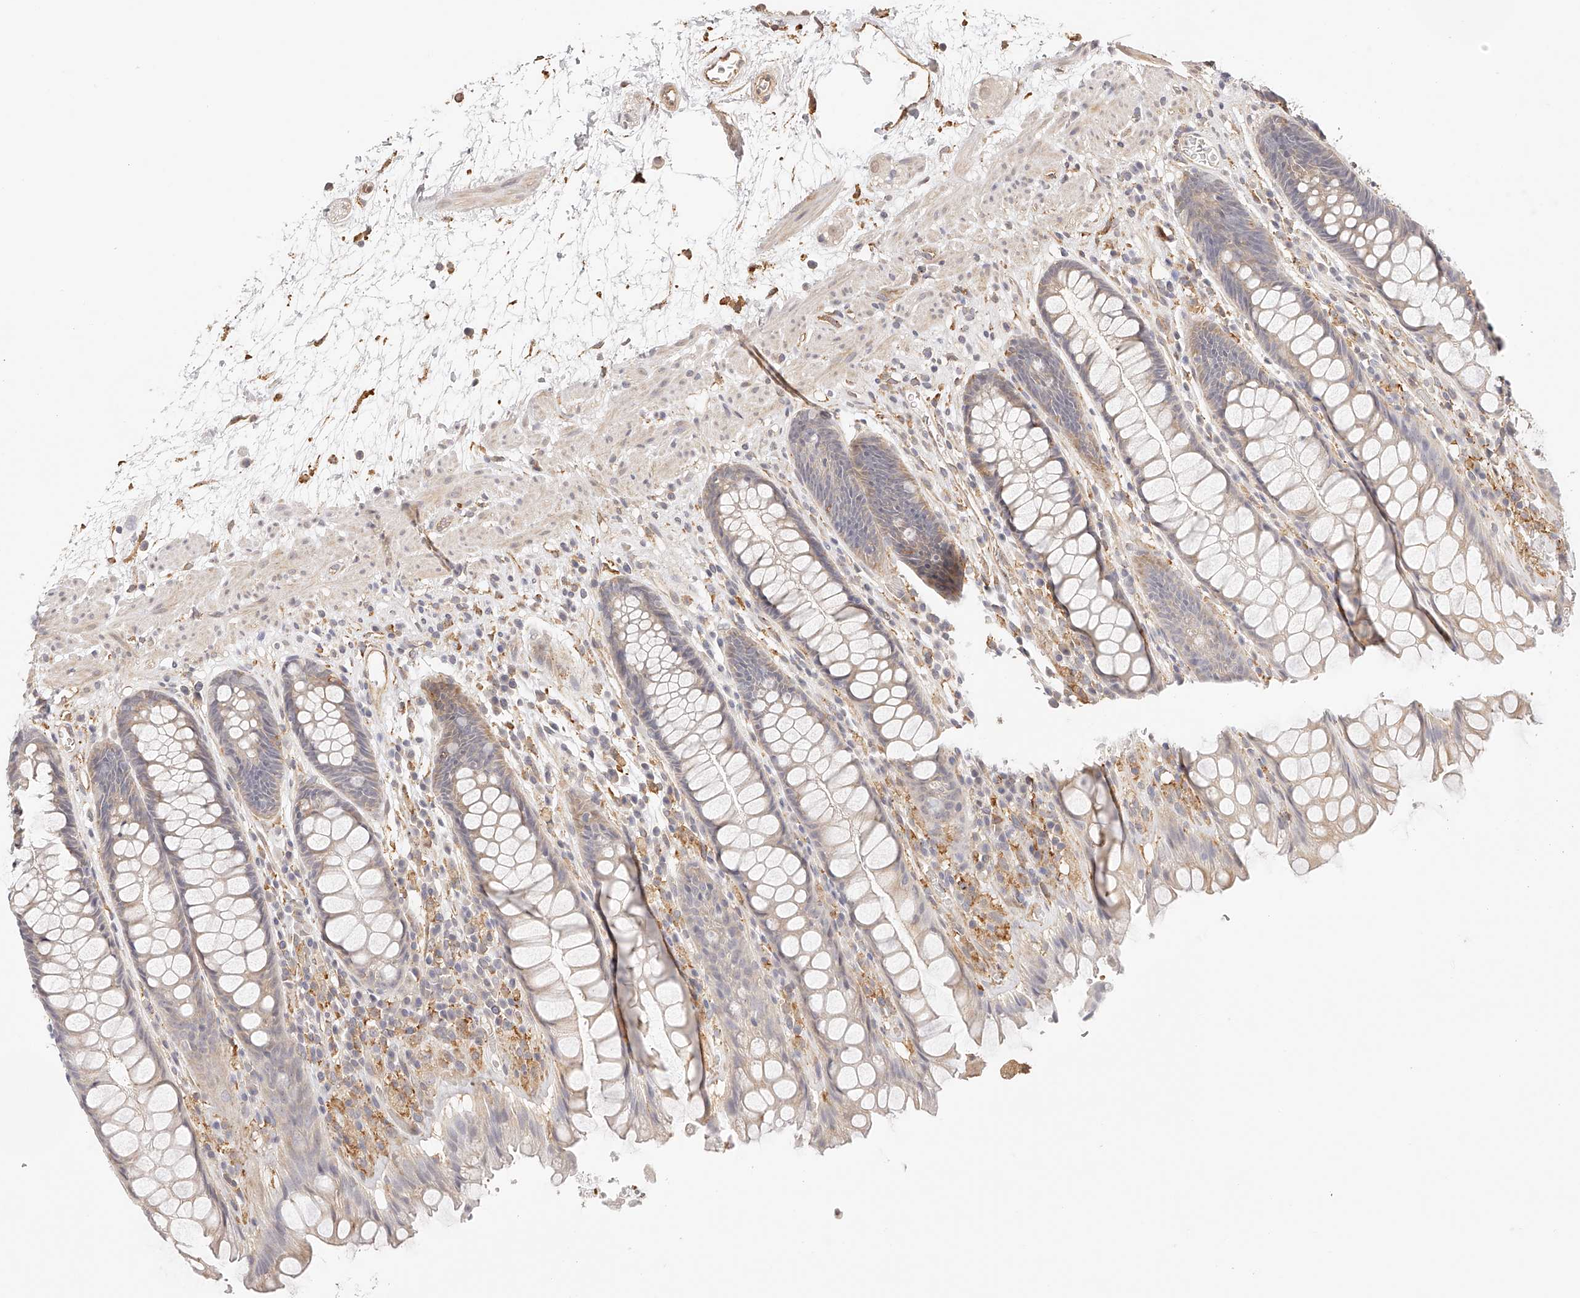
{"staining": {"intensity": "weak", "quantity": "<25%", "location": "cytoplasmic/membranous"}, "tissue": "rectum", "cell_type": "Glandular cells", "image_type": "normal", "snomed": [{"axis": "morphology", "description": "Normal tissue, NOS"}, {"axis": "topography", "description": "Rectum"}], "caption": "Glandular cells show no significant expression in benign rectum. (Immunohistochemistry, brightfield microscopy, high magnification).", "gene": "SYNC", "patient": {"sex": "male", "age": 64}}